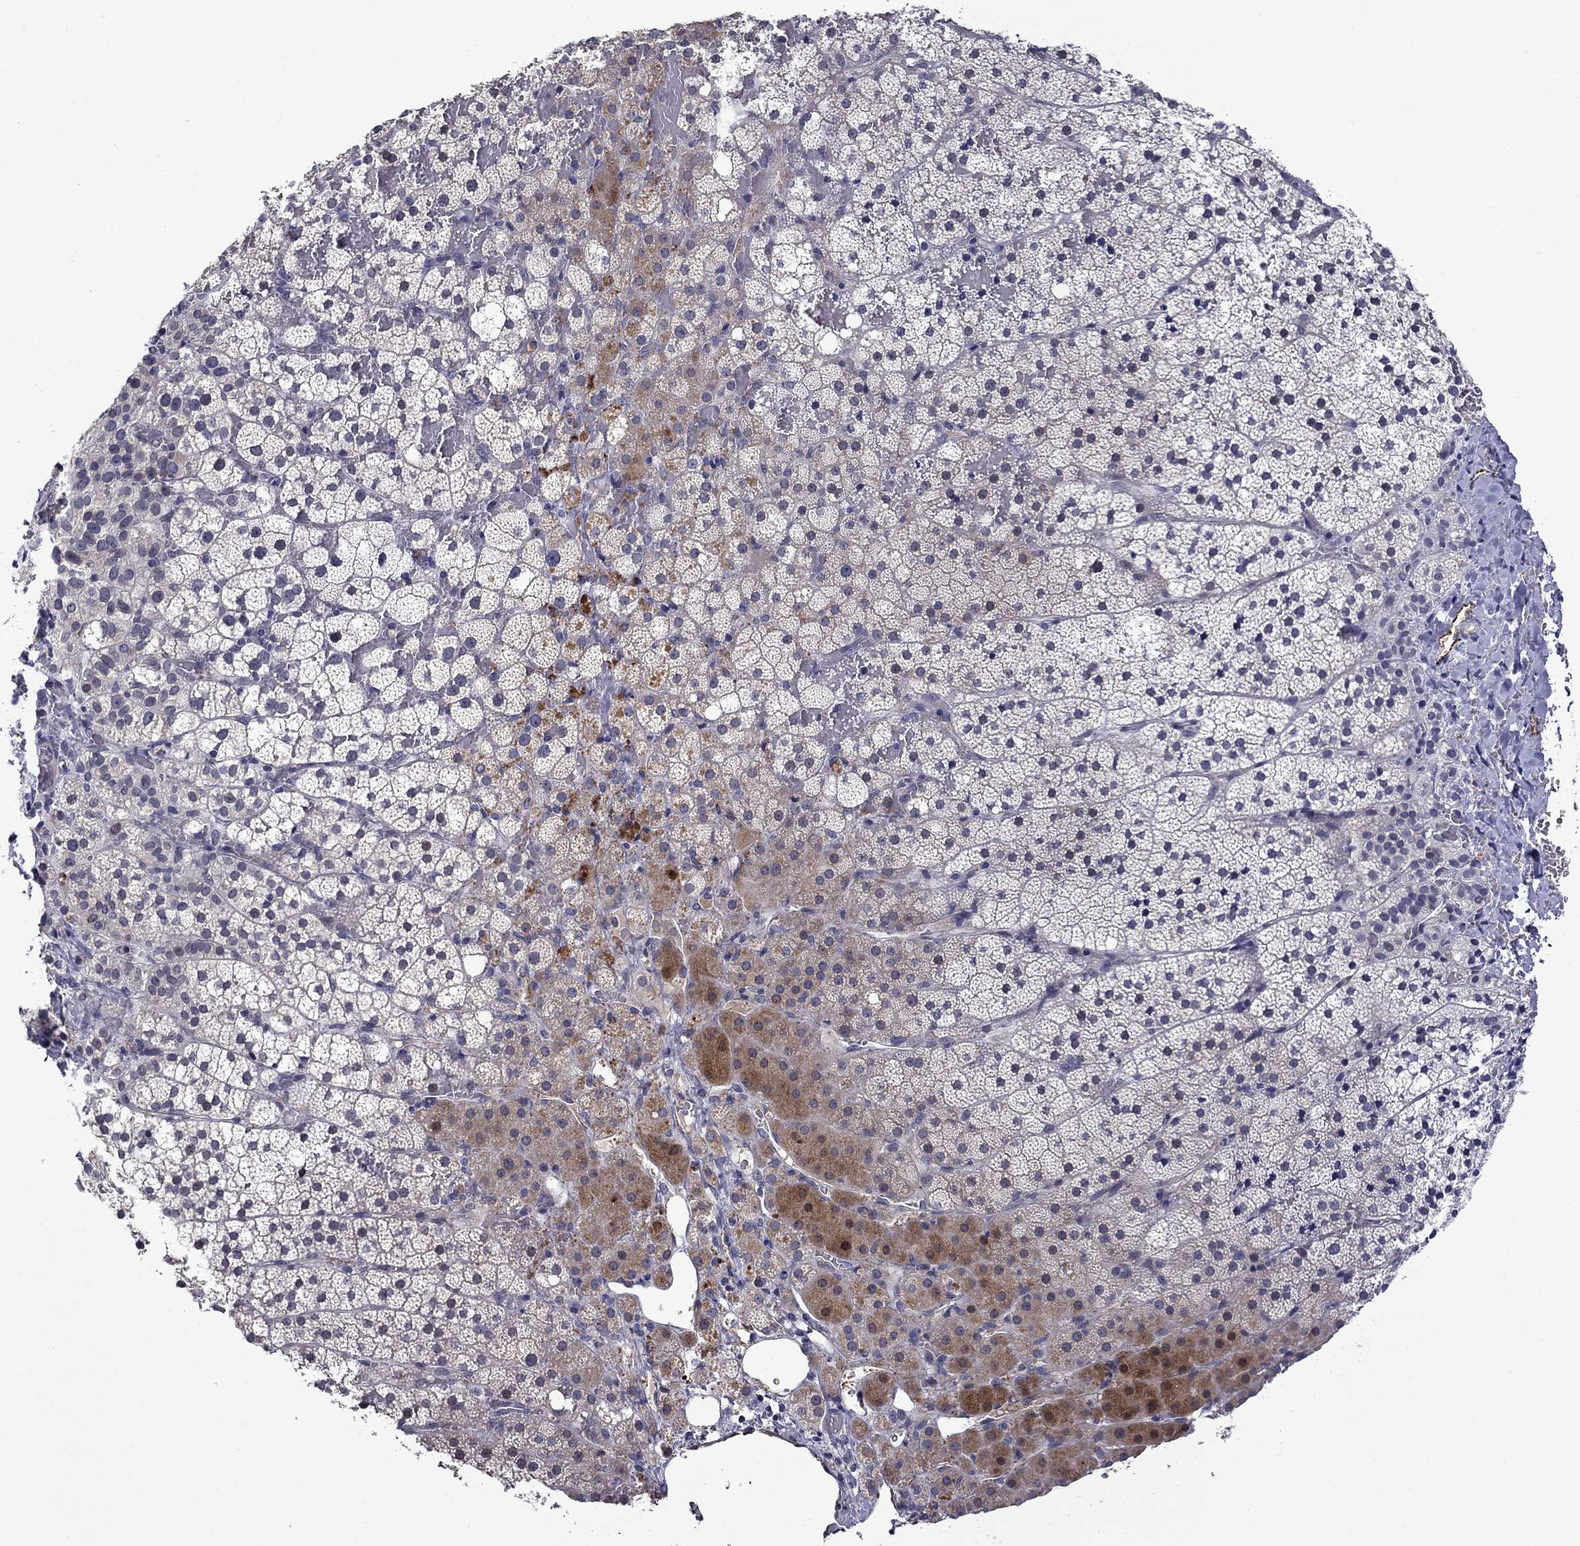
{"staining": {"intensity": "moderate", "quantity": "<25%", "location": "cytoplasmic/membranous"}, "tissue": "adrenal gland", "cell_type": "Glandular cells", "image_type": "normal", "snomed": [{"axis": "morphology", "description": "Normal tissue, NOS"}, {"axis": "topography", "description": "Adrenal gland"}], "caption": "Immunohistochemical staining of unremarkable adrenal gland reveals moderate cytoplasmic/membranous protein positivity in about <25% of glandular cells. The protein of interest is shown in brown color, while the nuclei are stained blue.", "gene": "SLITRK1", "patient": {"sex": "male", "age": 53}}